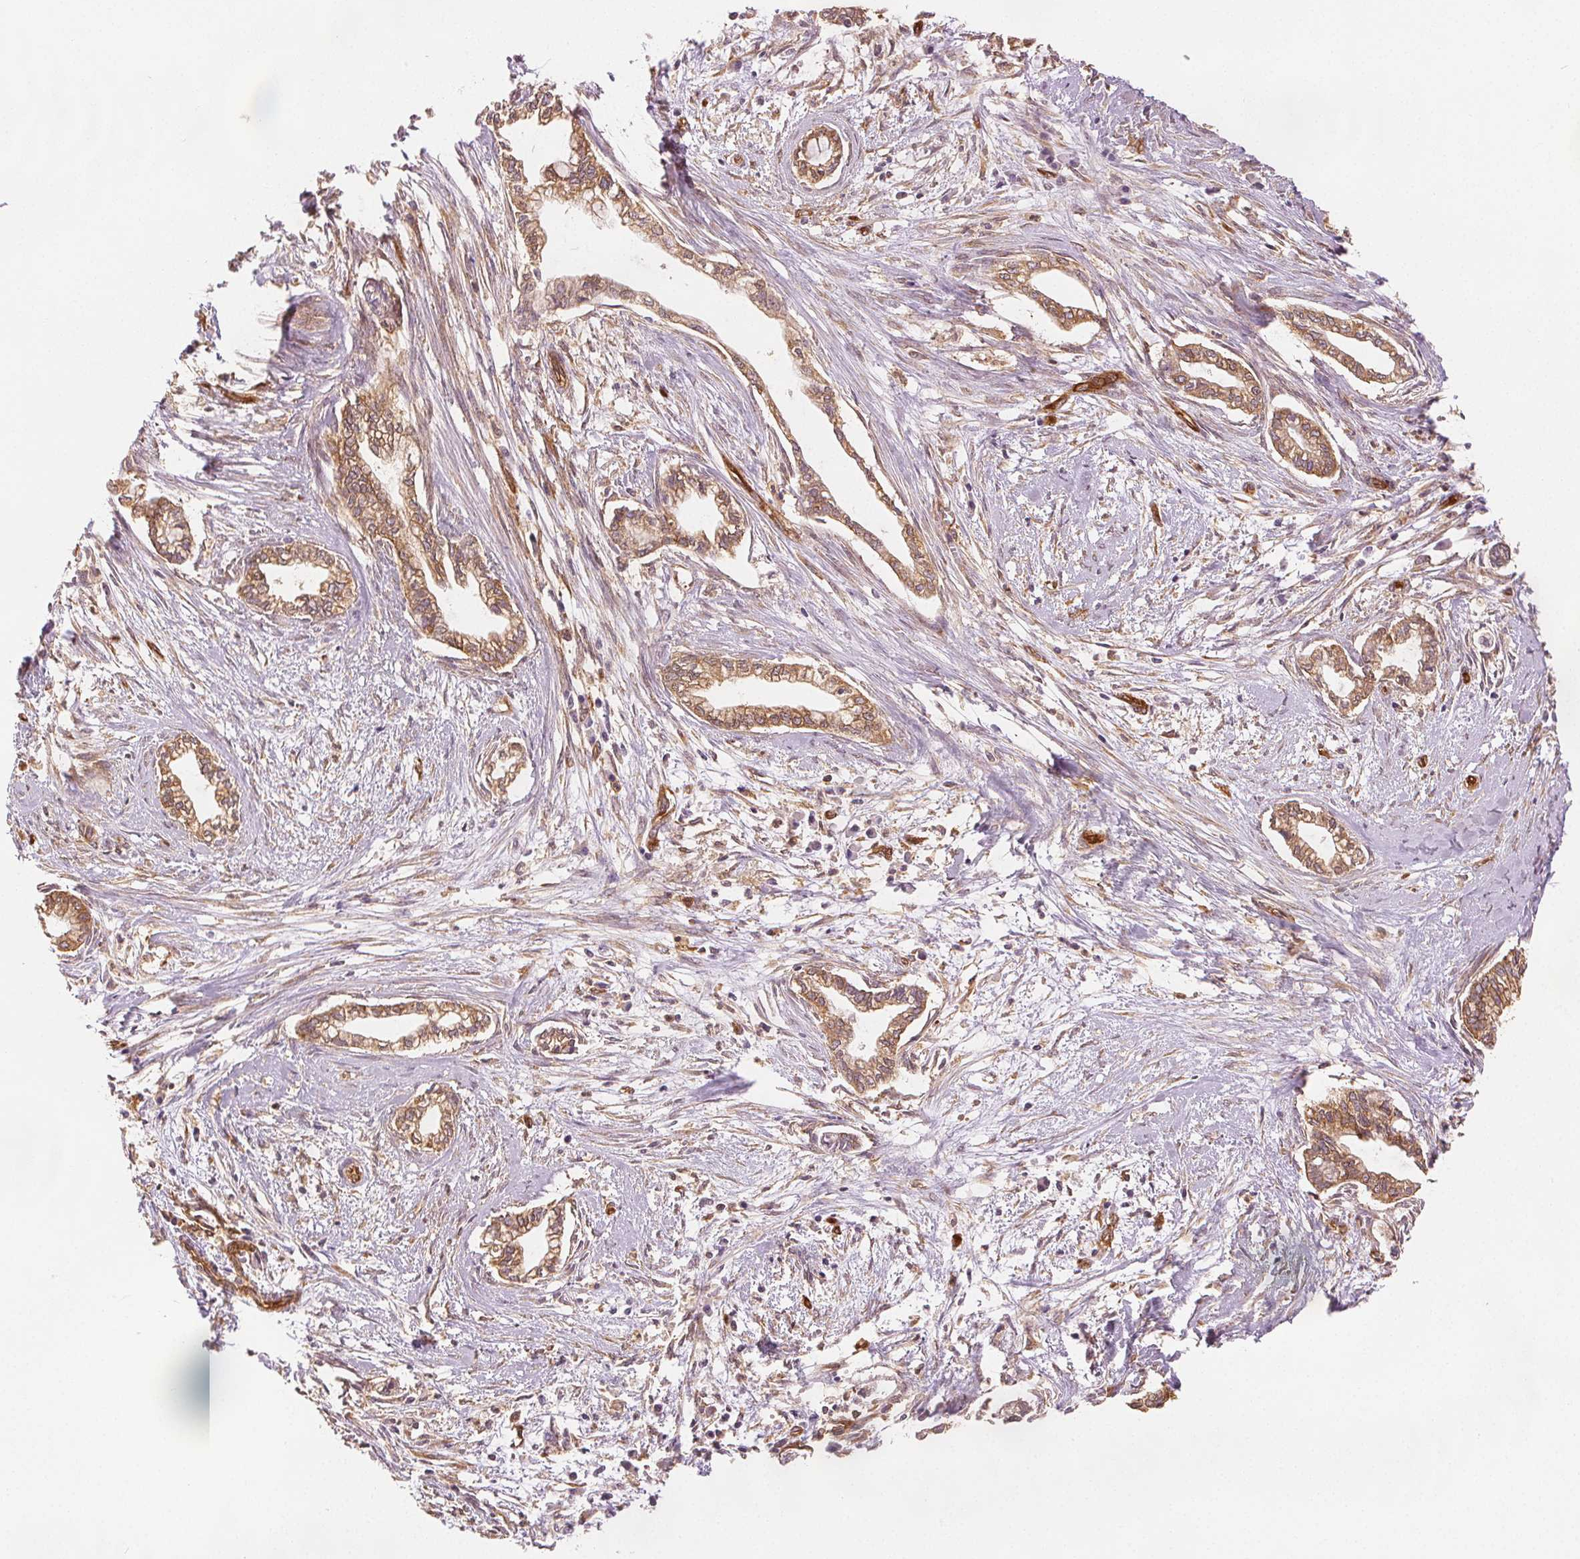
{"staining": {"intensity": "moderate", "quantity": ">75%", "location": "cytoplasmic/membranous"}, "tissue": "cervical cancer", "cell_type": "Tumor cells", "image_type": "cancer", "snomed": [{"axis": "morphology", "description": "Adenocarcinoma, NOS"}, {"axis": "topography", "description": "Cervix"}], "caption": "This is a micrograph of immunohistochemistry (IHC) staining of cervical adenocarcinoma, which shows moderate expression in the cytoplasmic/membranous of tumor cells.", "gene": "DIAPH2", "patient": {"sex": "female", "age": 62}}